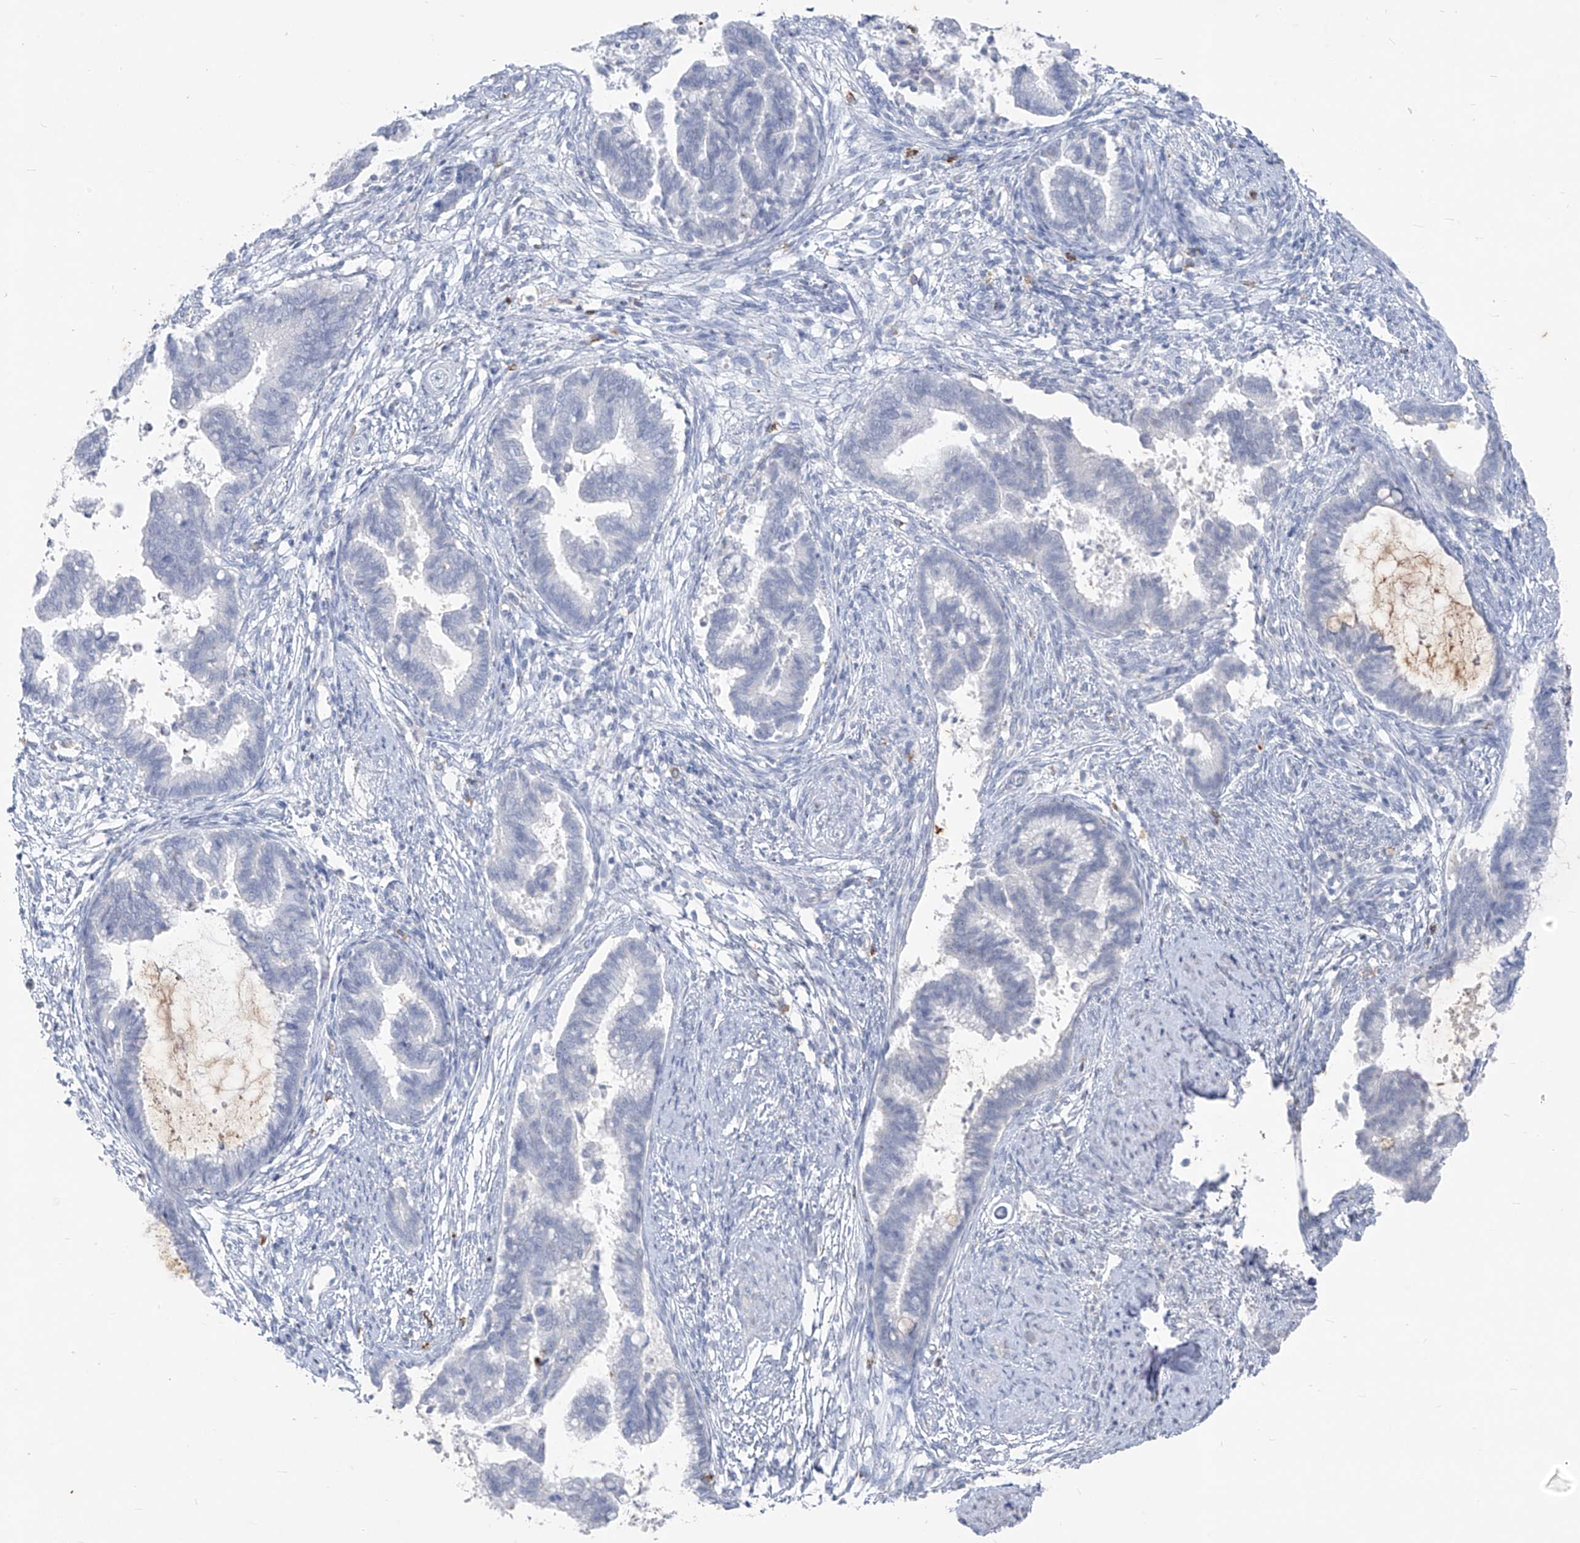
{"staining": {"intensity": "negative", "quantity": "none", "location": "none"}, "tissue": "cervical cancer", "cell_type": "Tumor cells", "image_type": "cancer", "snomed": [{"axis": "morphology", "description": "Adenocarcinoma, NOS"}, {"axis": "topography", "description": "Cervix"}], "caption": "Immunohistochemistry (IHC) image of neoplastic tissue: cervical adenocarcinoma stained with DAB (3,3'-diaminobenzidine) displays no significant protein expression in tumor cells. (DAB IHC, high magnification).", "gene": "CX3CR1", "patient": {"sex": "female", "age": 44}}